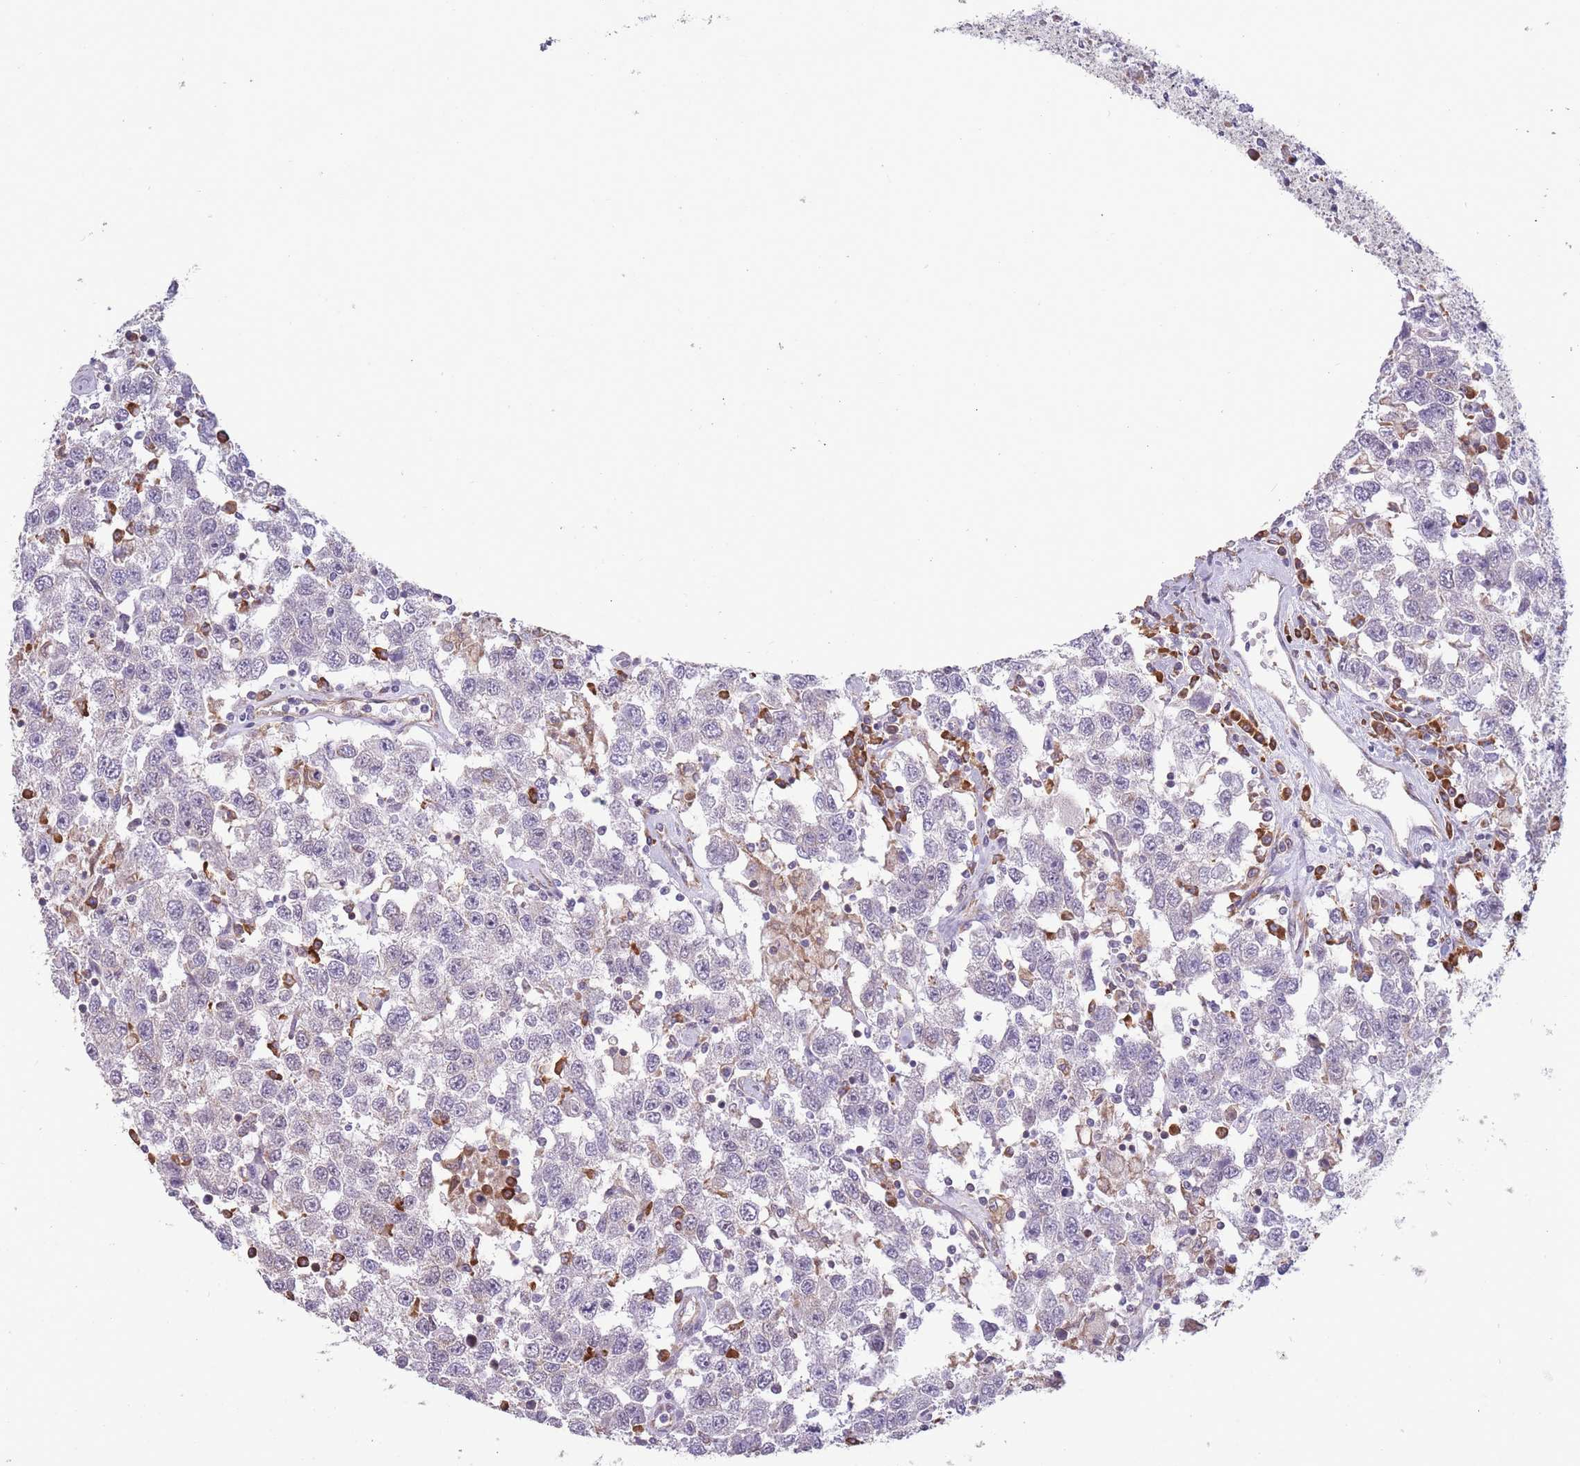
{"staining": {"intensity": "negative", "quantity": "none", "location": "none"}, "tissue": "testis cancer", "cell_type": "Tumor cells", "image_type": "cancer", "snomed": [{"axis": "morphology", "description": "Seminoma, NOS"}, {"axis": "topography", "description": "Testis"}], "caption": "This is an IHC photomicrograph of human seminoma (testis). There is no staining in tumor cells.", "gene": "TRAPPC5", "patient": {"sex": "male", "age": 41}}